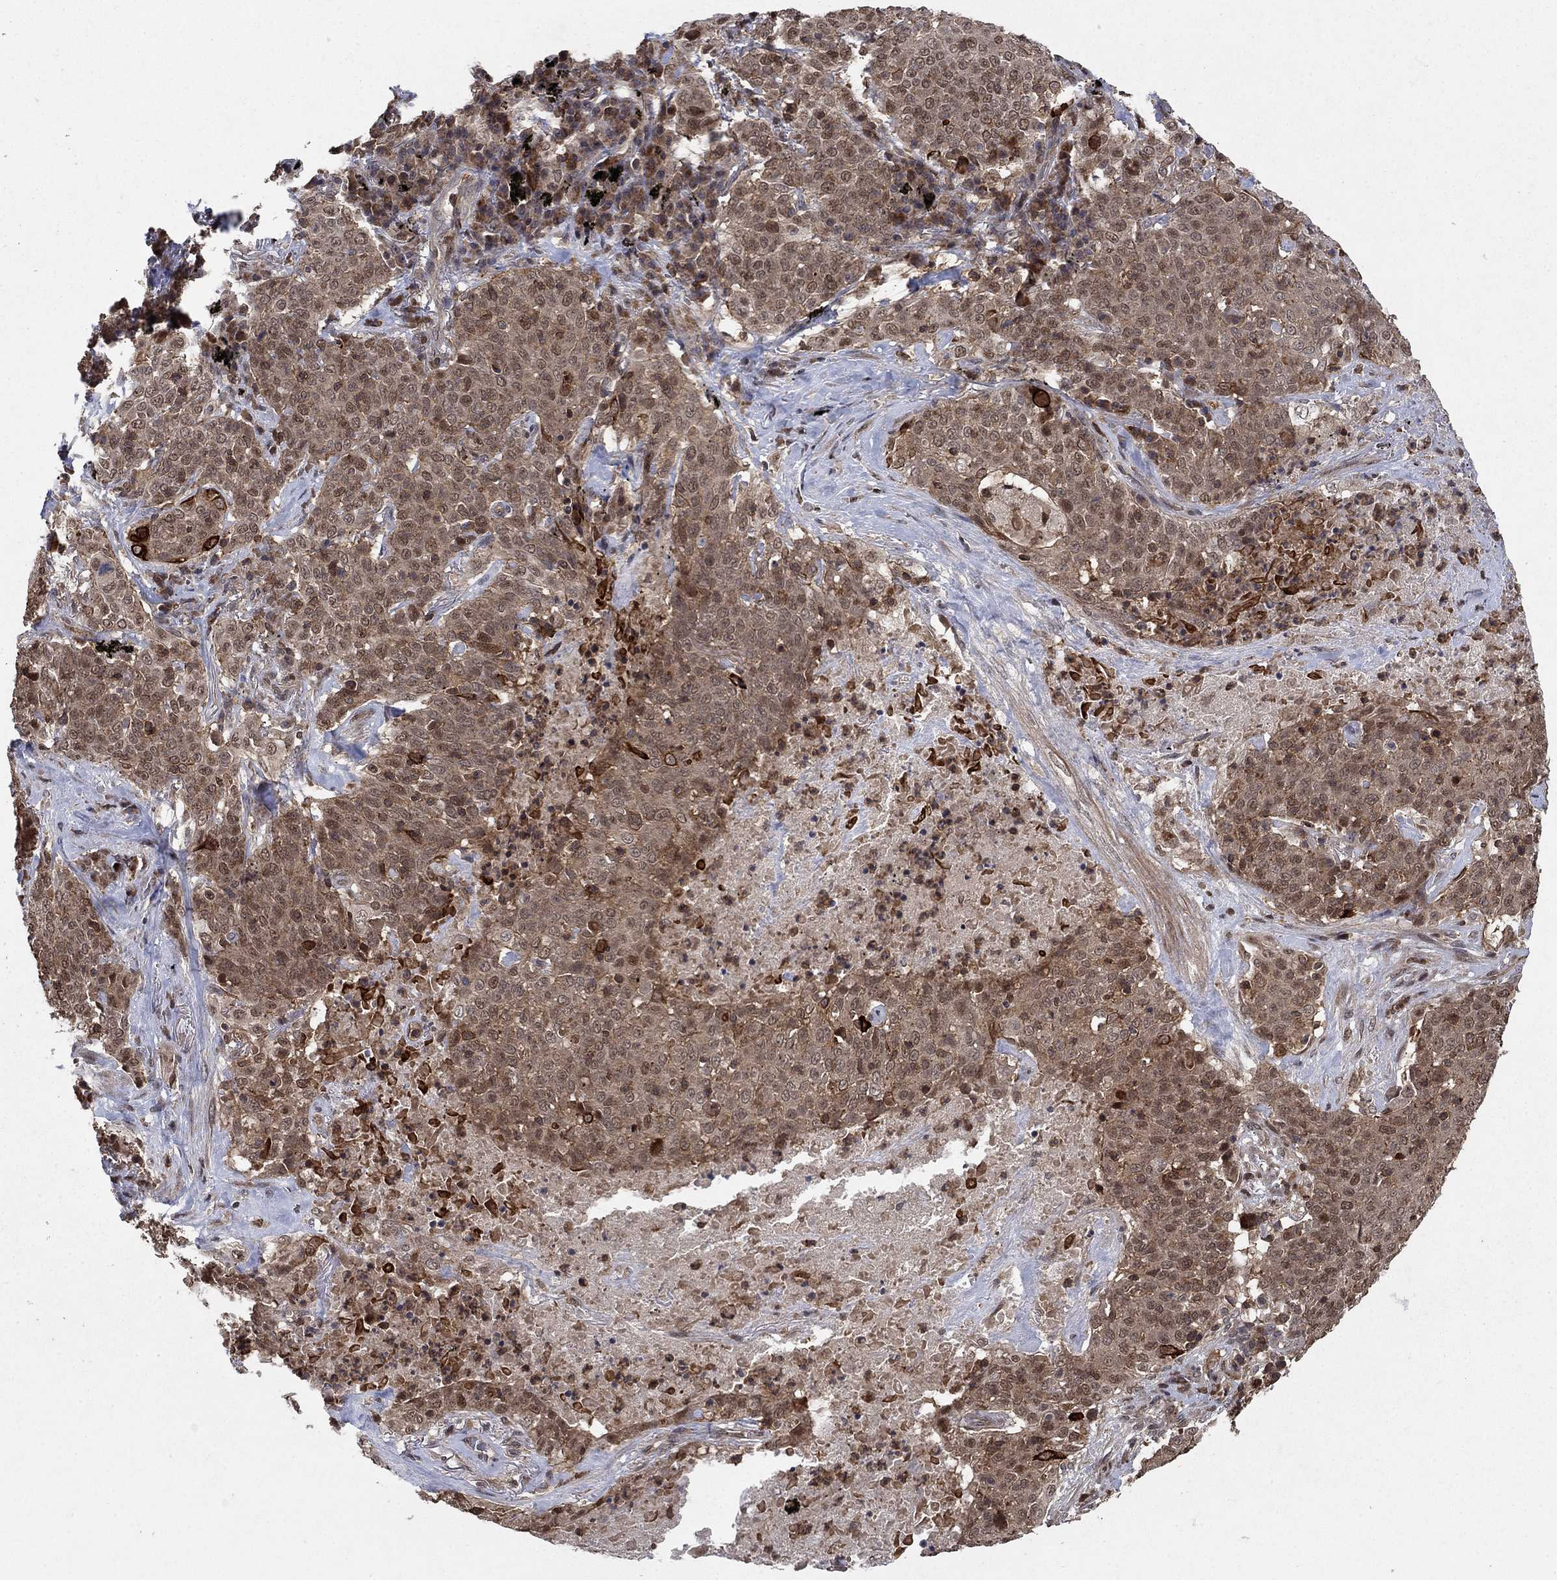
{"staining": {"intensity": "strong", "quantity": "<25%", "location": "nuclear"}, "tissue": "lung cancer", "cell_type": "Tumor cells", "image_type": "cancer", "snomed": [{"axis": "morphology", "description": "Squamous cell carcinoma, NOS"}, {"axis": "topography", "description": "Lung"}], "caption": "High-power microscopy captured an IHC micrograph of lung cancer, revealing strong nuclear expression in about <25% of tumor cells.", "gene": "CCDC66", "patient": {"sex": "male", "age": 82}}